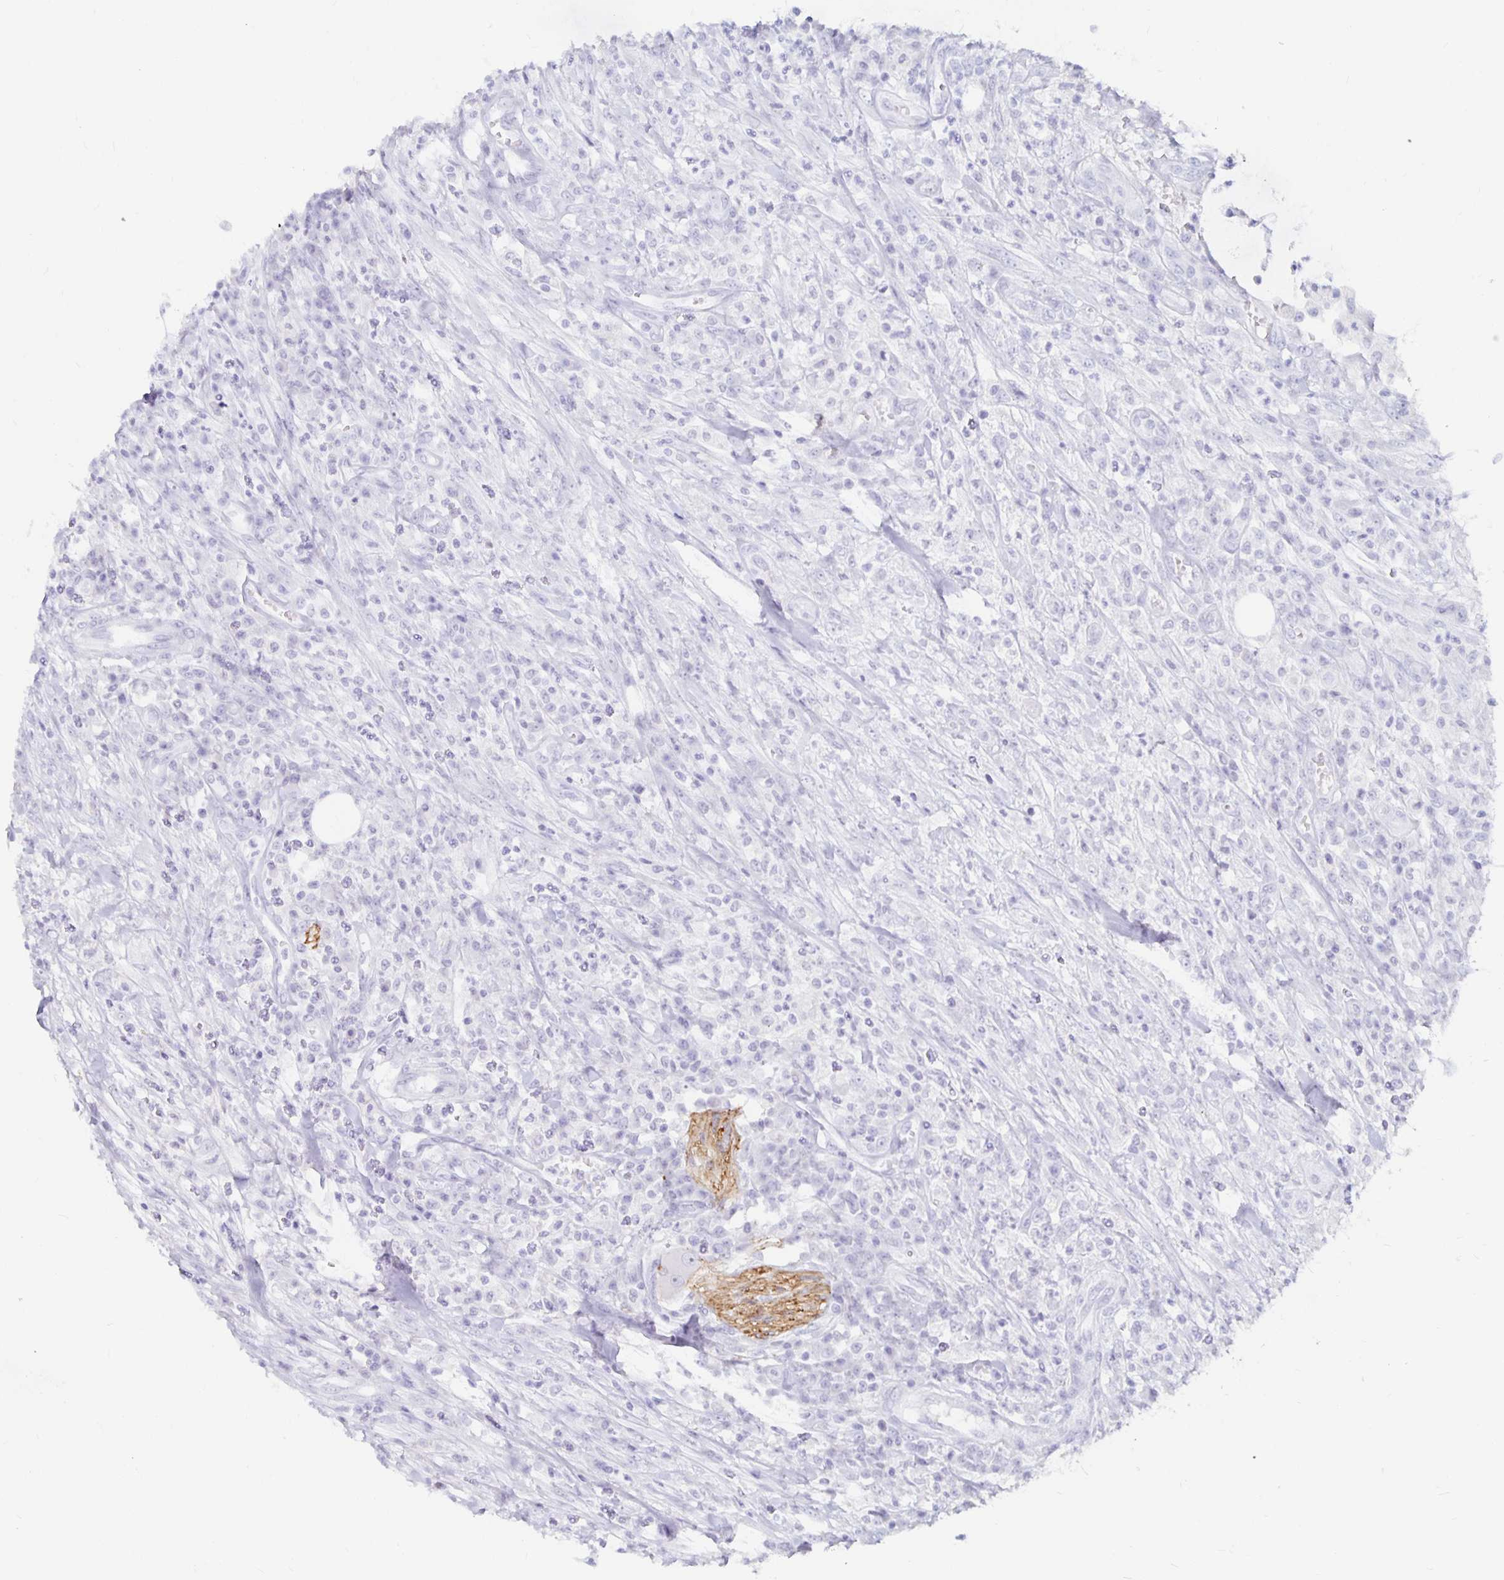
{"staining": {"intensity": "negative", "quantity": "none", "location": "none"}, "tissue": "colorectal cancer", "cell_type": "Tumor cells", "image_type": "cancer", "snomed": [{"axis": "morphology", "description": "Adenocarcinoma, NOS"}, {"axis": "topography", "description": "Colon"}], "caption": "This is an immunohistochemistry (IHC) photomicrograph of human colorectal adenocarcinoma. There is no positivity in tumor cells.", "gene": "KCNQ2", "patient": {"sex": "male", "age": 65}}